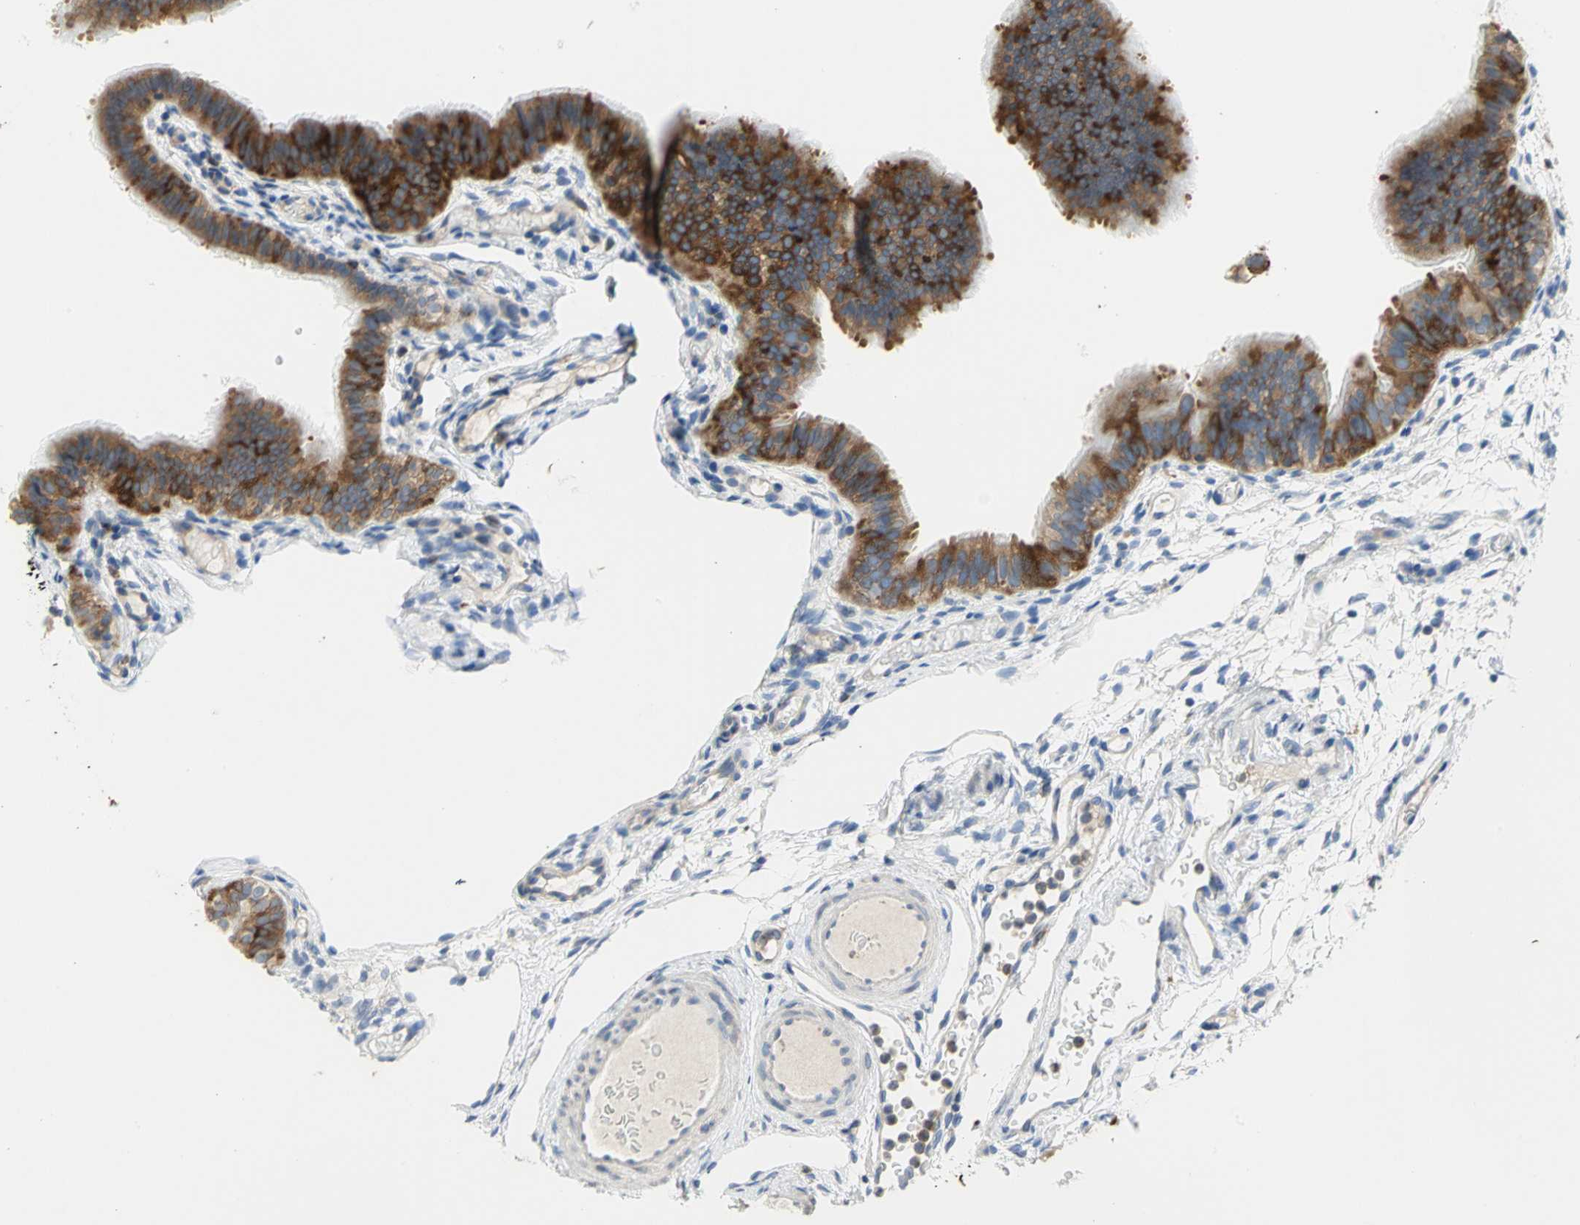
{"staining": {"intensity": "moderate", "quantity": ">75%", "location": "cytoplasmic/membranous"}, "tissue": "fallopian tube", "cell_type": "Glandular cells", "image_type": "normal", "snomed": [{"axis": "morphology", "description": "Normal tissue, NOS"}, {"axis": "morphology", "description": "Dermoid, NOS"}, {"axis": "topography", "description": "Fallopian tube"}], "caption": "High-power microscopy captured an IHC photomicrograph of benign fallopian tube, revealing moderate cytoplasmic/membranous expression in approximately >75% of glandular cells.", "gene": "SDF2L1", "patient": {"sex": "female", "age": 33}}